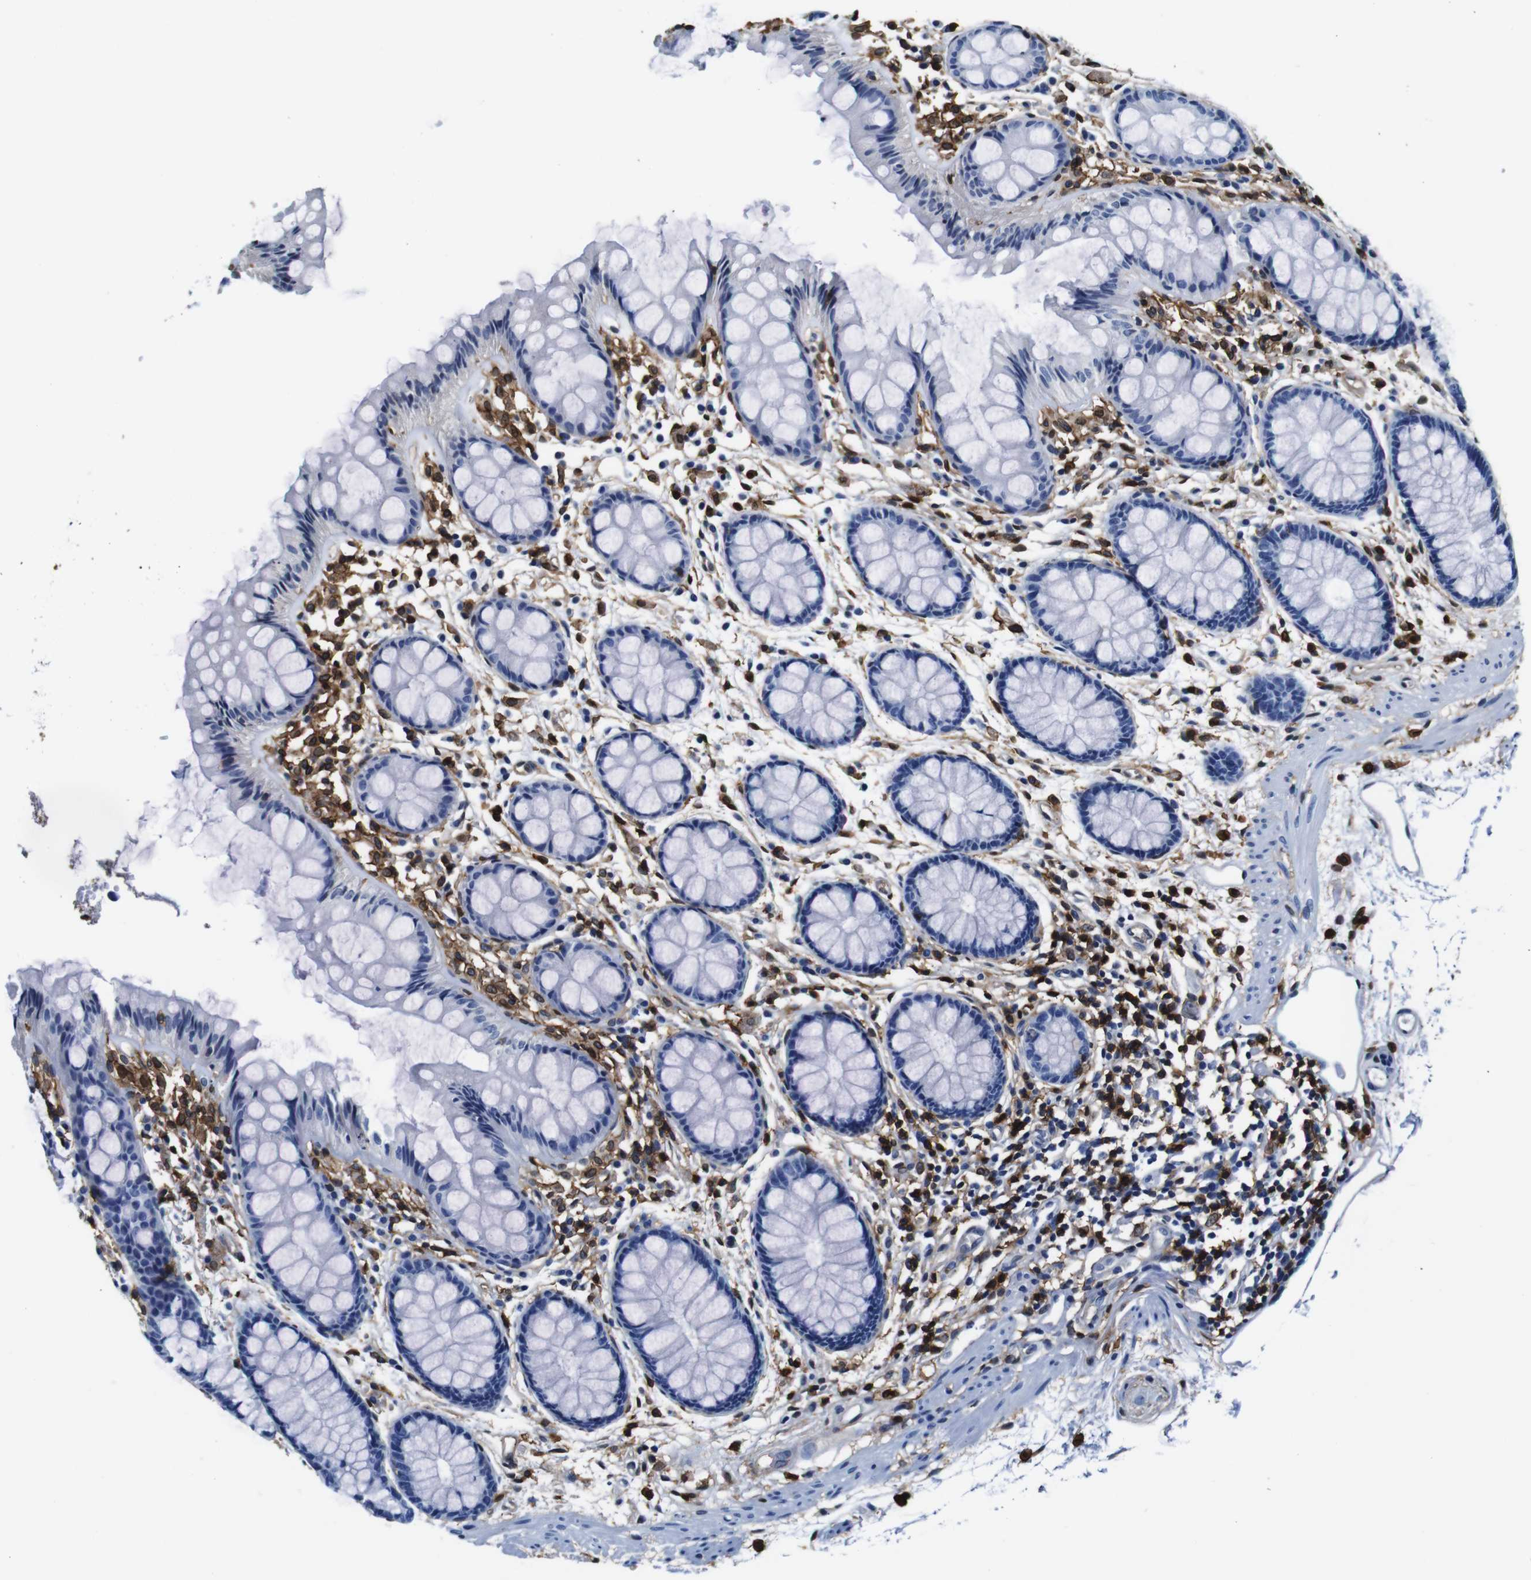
{"staining": {"intensity": "negative", "quantity": "none", "location": "none"}, "tissue": "rectum", "cell_type": "Glandular cells", "image_type": "normal", "snomed": [{"axis": "morphology", "description": "Normal tissue, NOS"}, {"axis": "topography", "description": "Rectum"}], "caption": "Immunohistochemical staining of benign rectum exhibits no significant expression in glandular cells.", "gene": "ANXA1", "patient": {"sex": "female", "age": 66}}